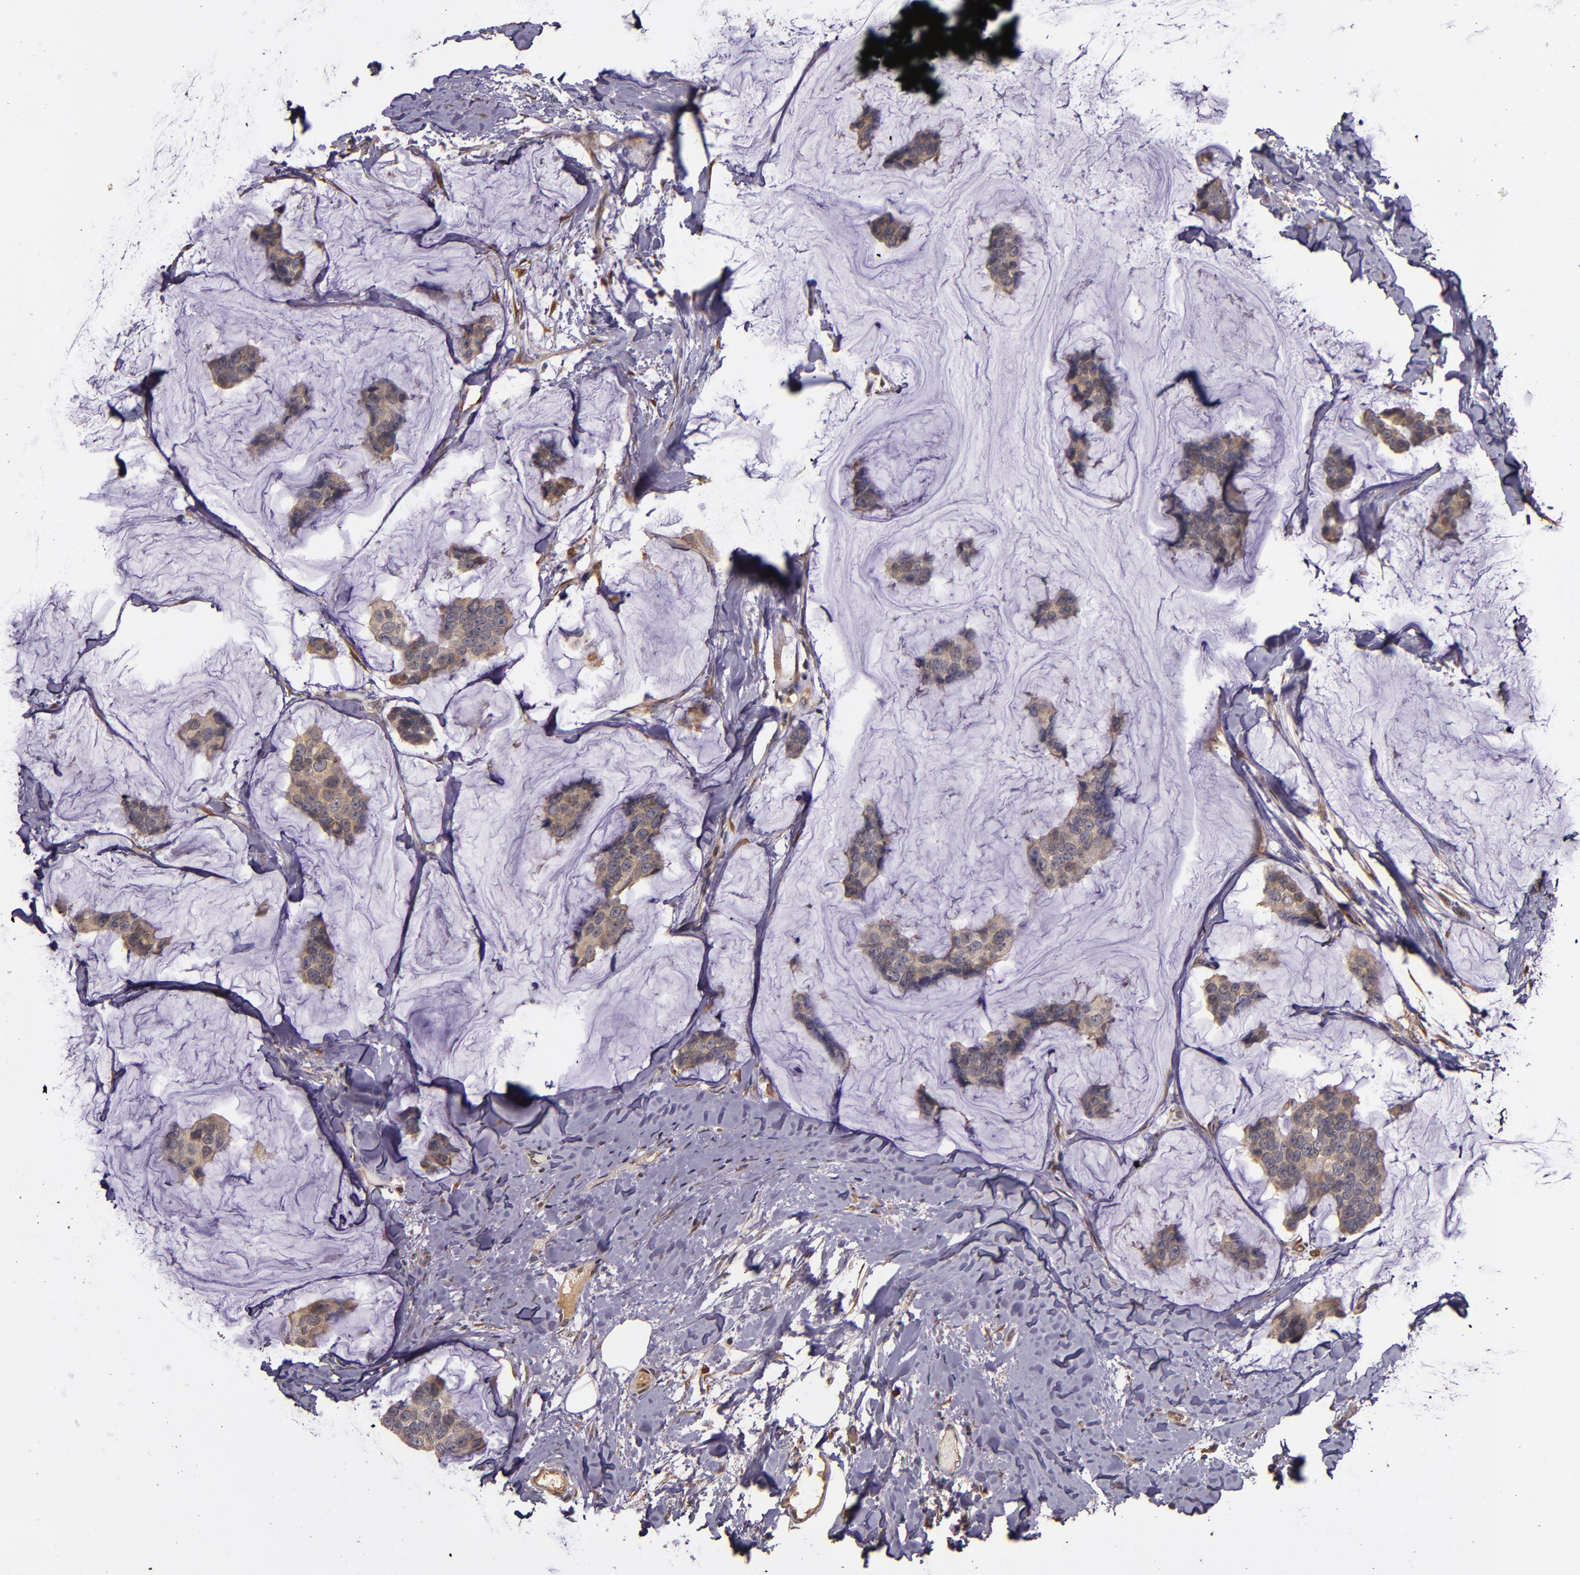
{"staining": {"intensity": "weak", "quantity": ">75%", "location": "cytoplasmic/membranous"}, "tissue": "breast cancer", "cell_type": "Tumor cells", "image_type": "cancer", "snomed": [{"axis": "morphology", "description": "Normal tissue, NOS"}, {"axis": "morphology", "description": "Duct carcinoma"}, {"axis": "topography", "description": "Breast"}], "caption": "Protein staining by immunohistochemistry shows weak cytoplasmic/membranous expression in about >75% of tumor cells in breast cancer.", "gene": "PRAF2", "patient": {"sex": "female", "age": 50}}